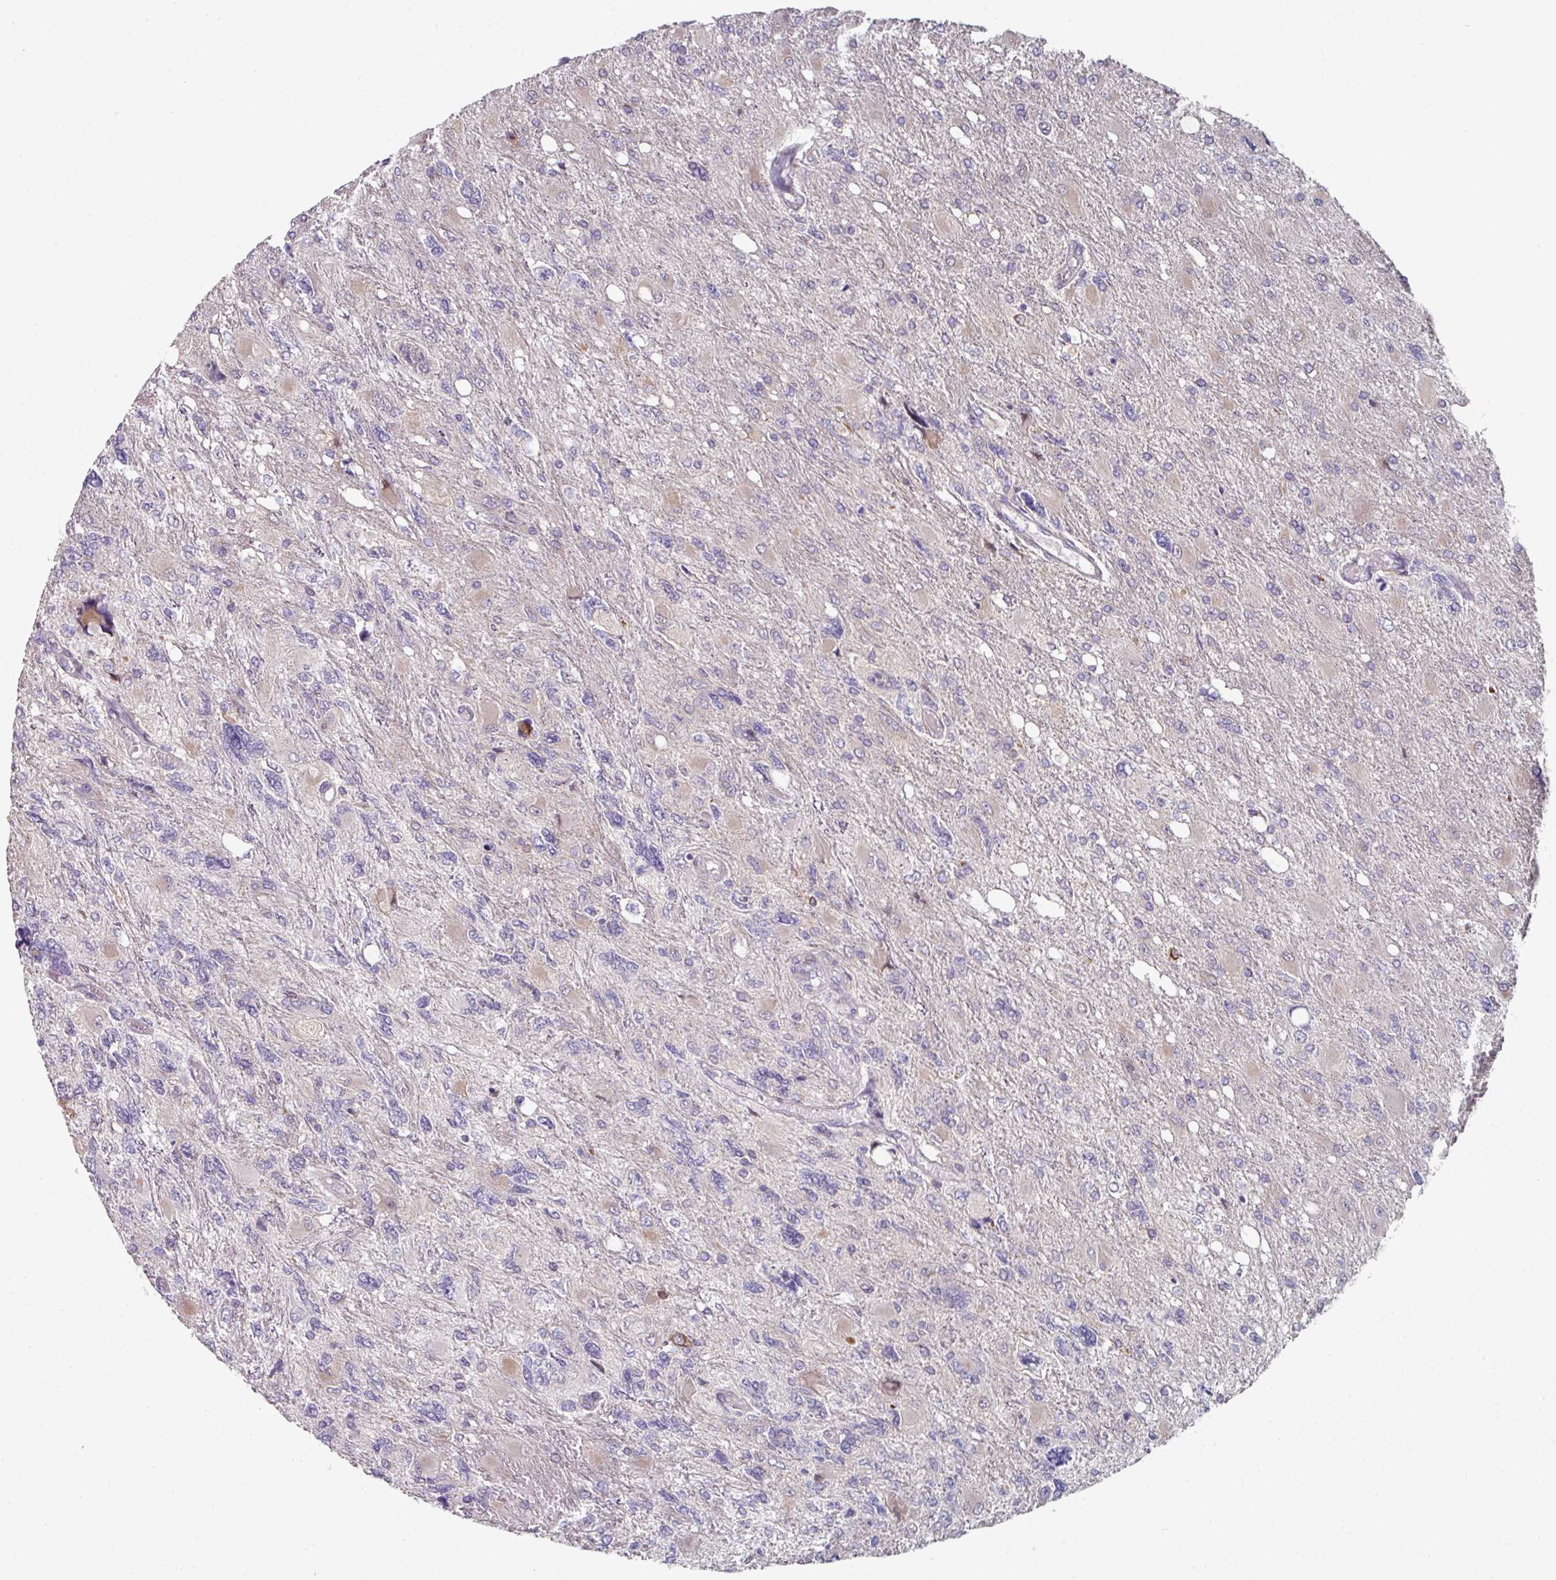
{"staining": {"intensity": "weak", "quantity": "<25%", "location": "cytoplasmic/membranous,nuclear"}, "tissue": "glioma", "cell_type": "Tumor cells", "image_type": "cancer", "snomed": [{"axis": "morphology", "description": "Glioma, malignant, High grade"}, {"axis": "topography", "description": "Brain"}], "caption": "IHC micrograph of neoplastic tissue: malignant glioma (high-grade) stained with DAB (3,3'-diaminobenzidine) exhibits no significant protein expression in tumor cells.", "gene": "WSB2", "patient": {"sex": "male", "age": 67}}